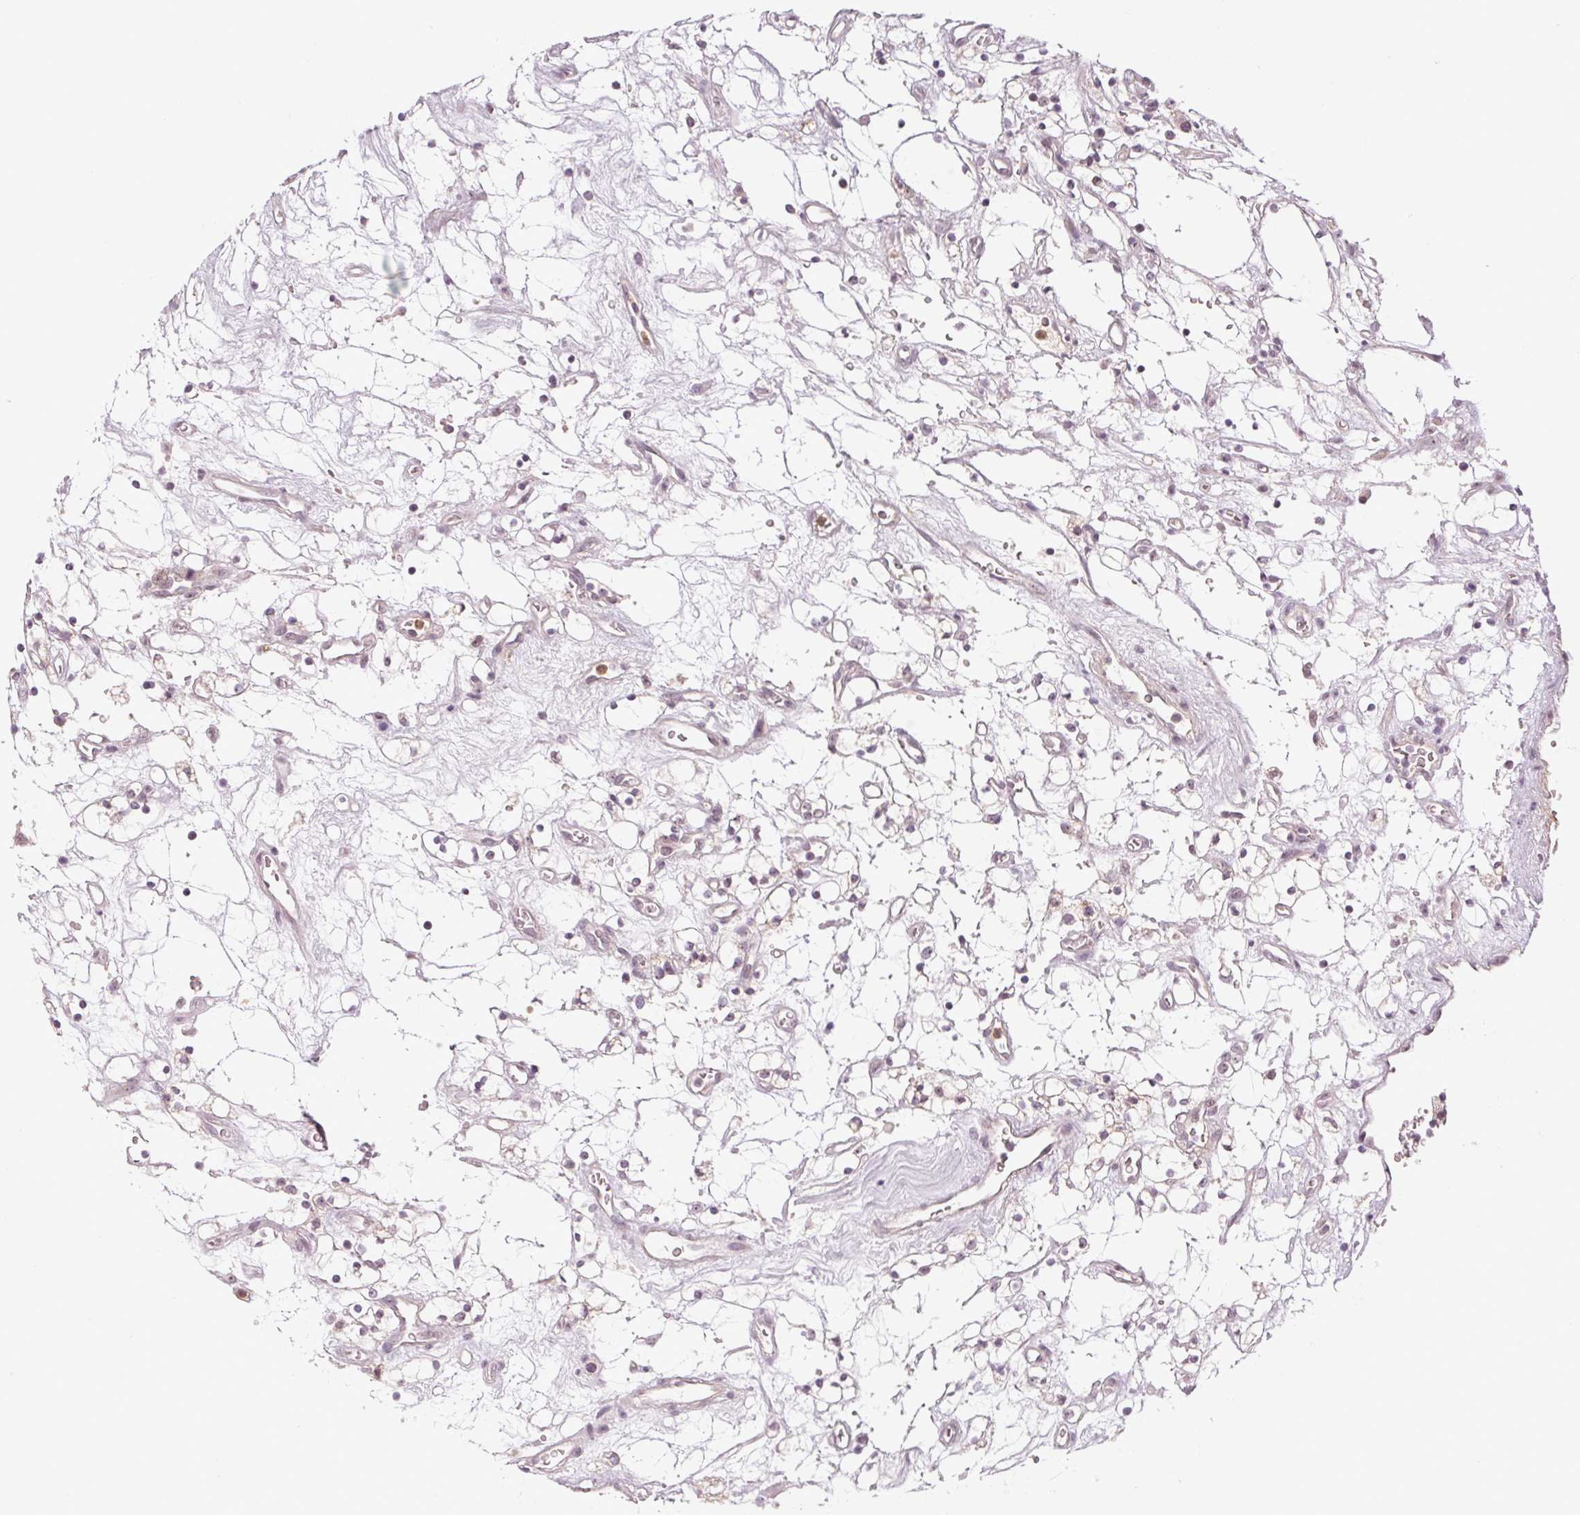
{"staining": {"intensity": "negative", "quantity": "none", "location": "none"}, "tissue": "renal cancer", "cell_type": "Tumor cells", "image_type": "cancer", "snomed": [{"axis": "morphology", "description": "Adenocarcinoma, NOS"}, {"axis": "topography", "description": "Kidney"}], "caption": "Immunohistochemistry (IHC) of human renal adenocarcinoma shows no expression in tumor cells.", "gene": "SGF29", "patient": {"sex": "female", "age": 69}}